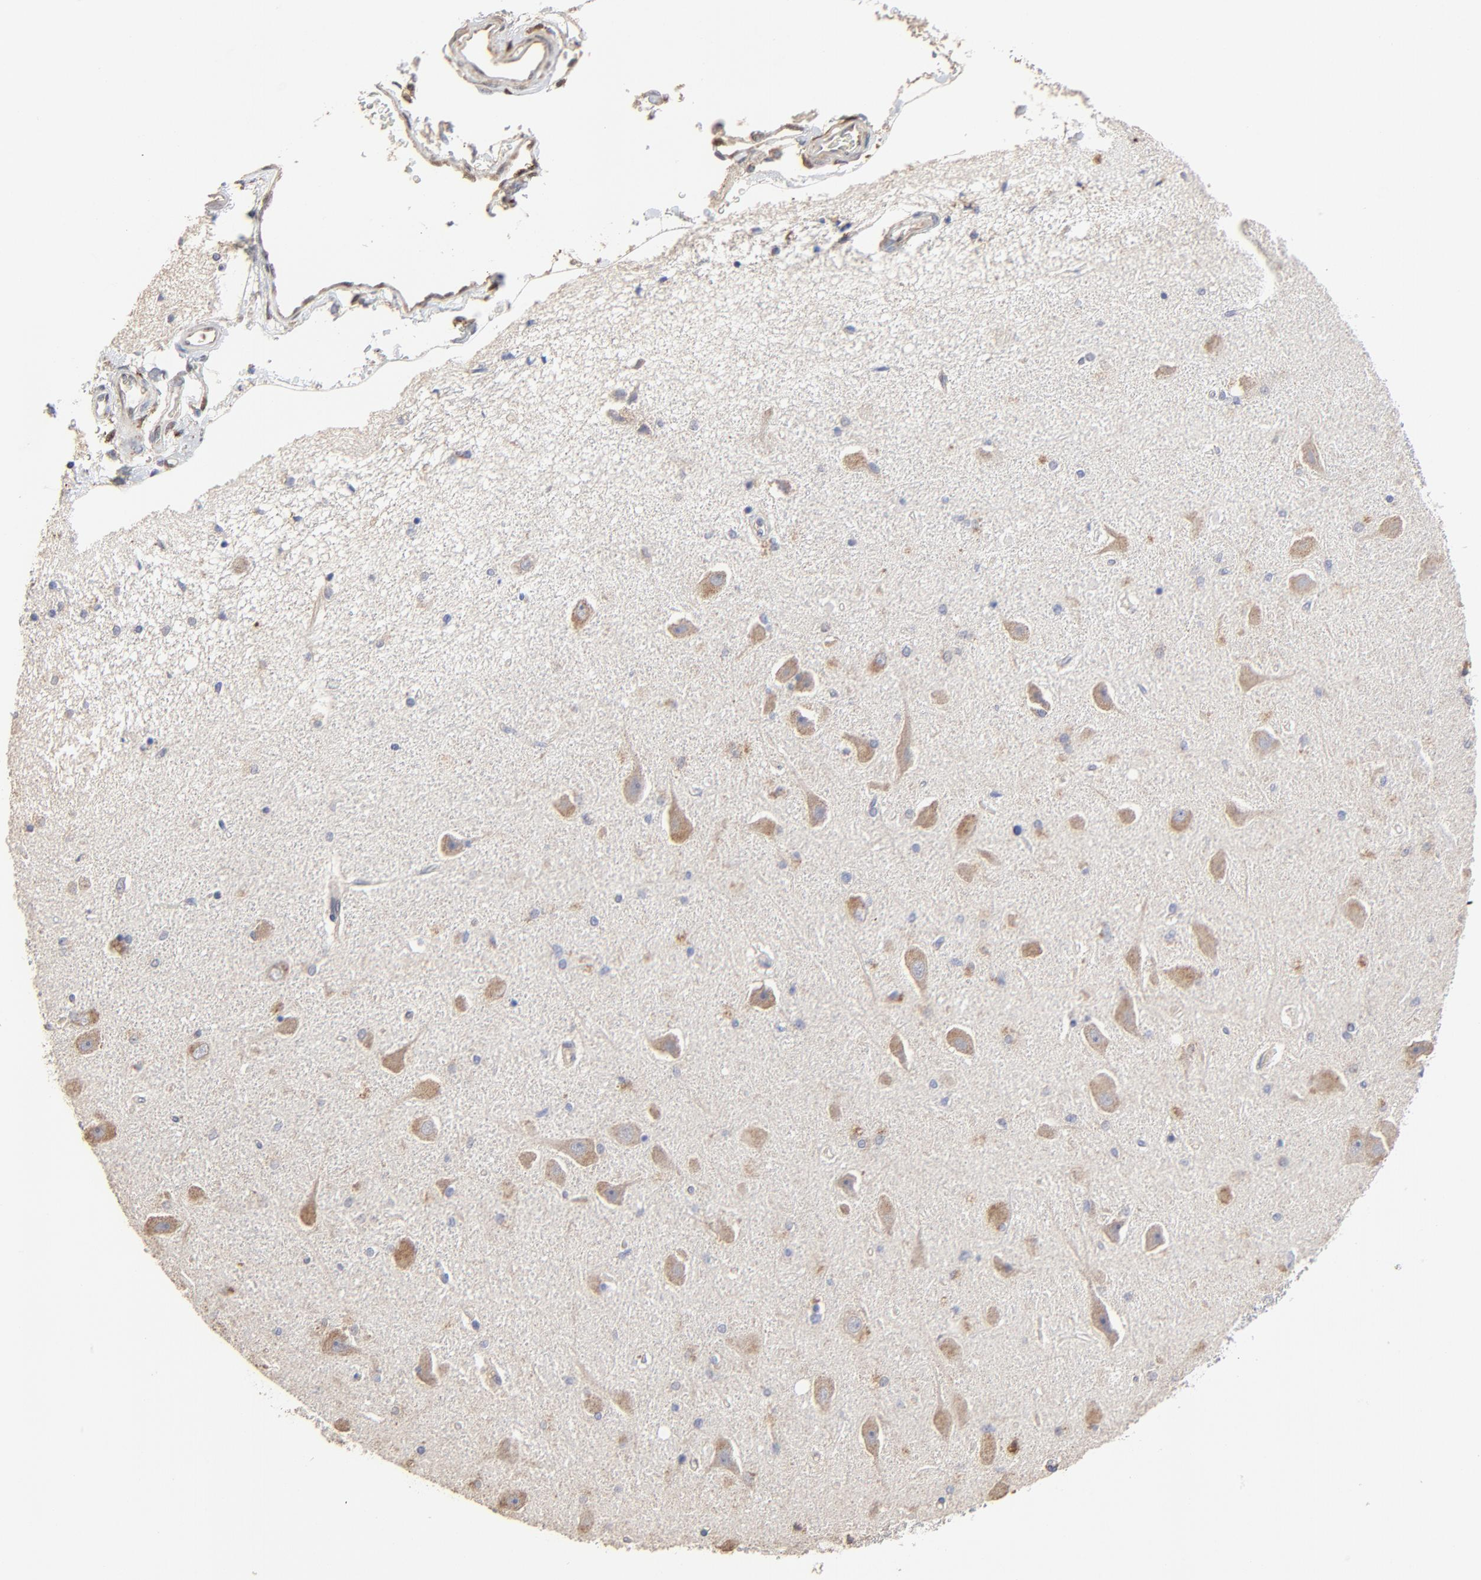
{"staining": {"intensity": "negative", "quantity": "none", "location": "none"}, "tissue": "hippocampus", "cell_type": "Glial cells", "image_type": "normal", "snomed": [{"axis": "morphology", "description": "Normal tissue, NOS"}, {"axis": "topography", "description": "Hippocampus"}], "caption": "Photomicrograph shows no protein expression in glial cells of unremarkable hippocampus. (DAB immunohistochemistry, high magnification).", "gene": "LGALS3", "patient": {"sex": "female", "age": 54}}